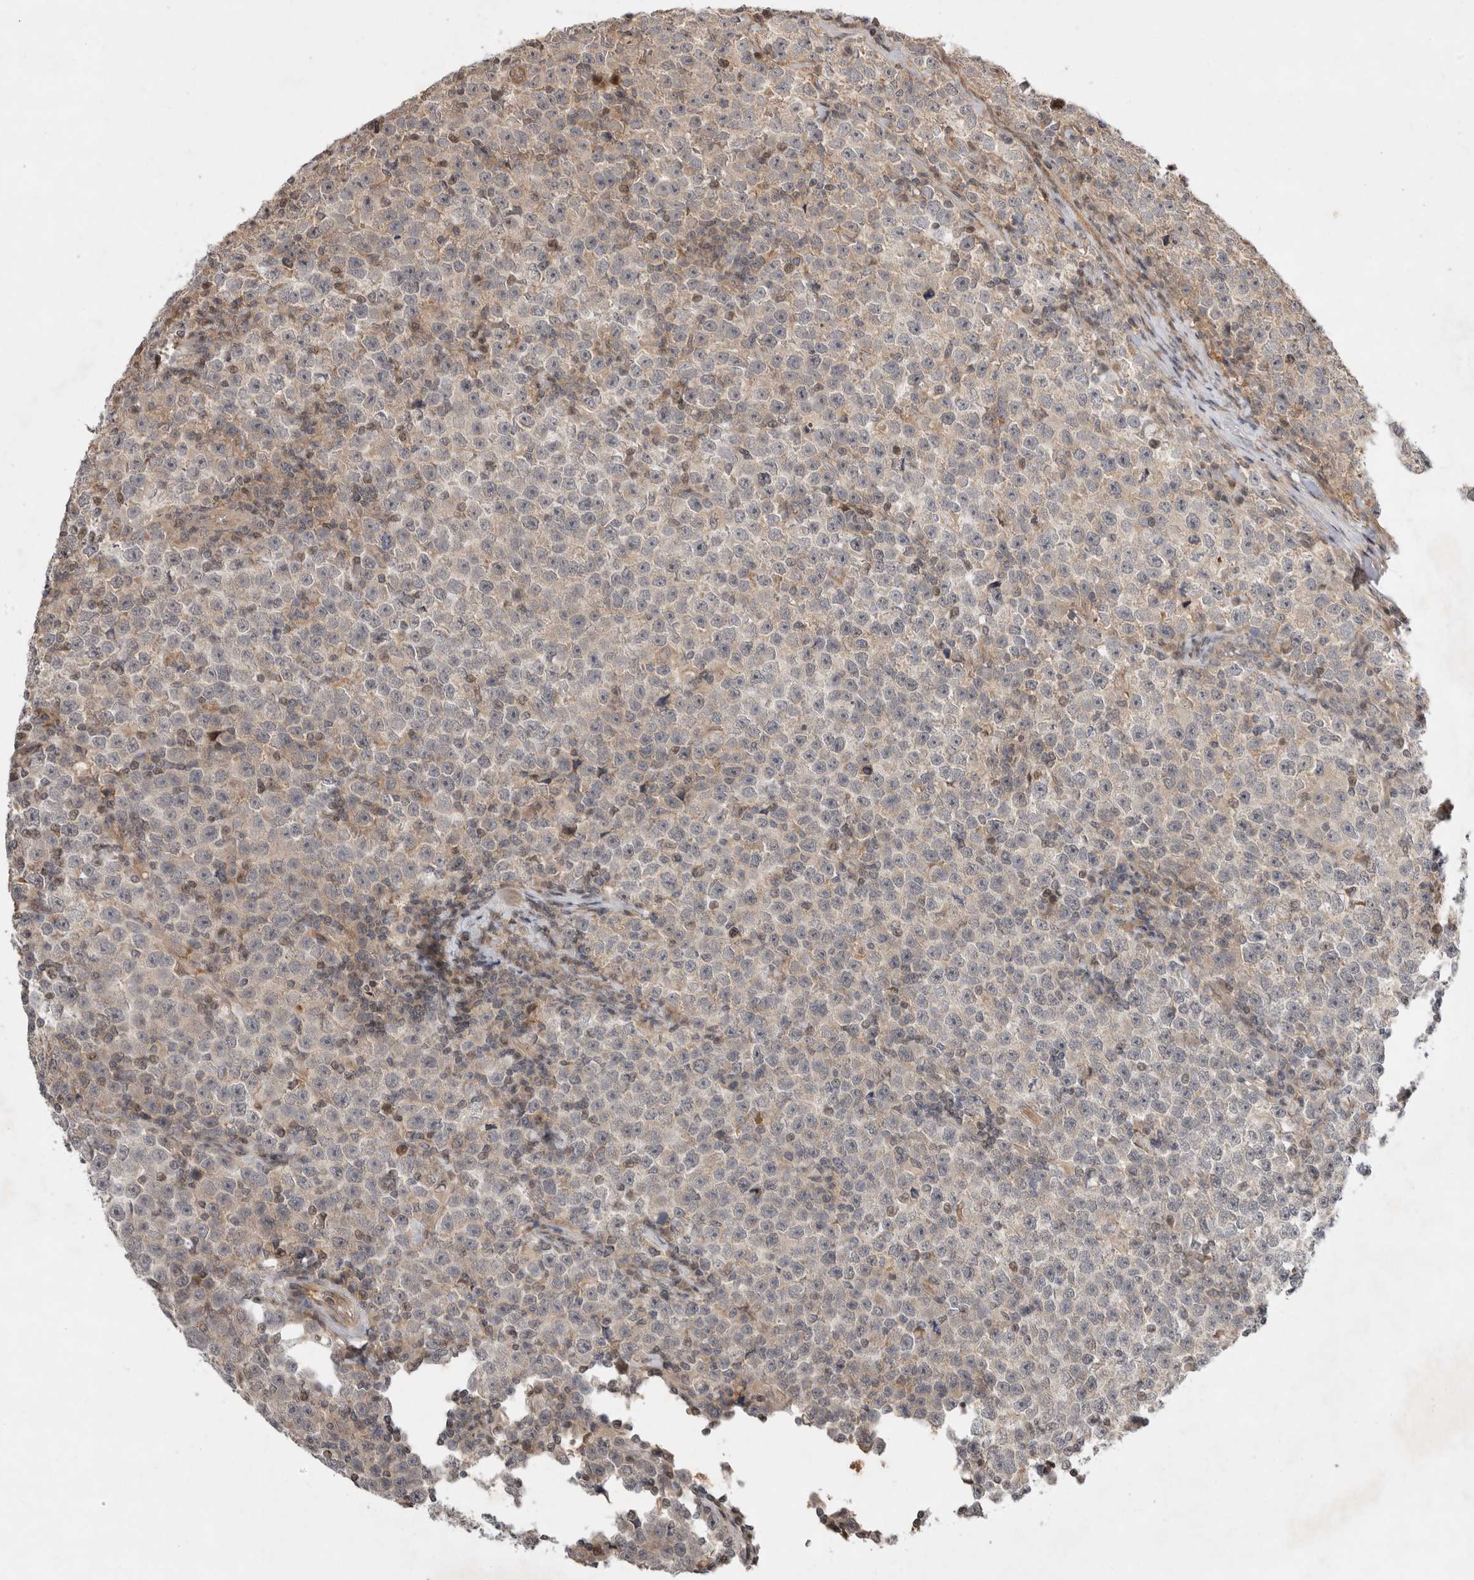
{"staining": {"intensity": "negative", "quantity": "none", "location": "none"}, "tissue": "testis cancer", "cell_type": "Tumor cells", "image_type": "cancer", "snomed": [{"axis": "morphology", "description": "Seminoma, NOS"}, {"axis": "topography", "description": "Testis"}], "caption": "Tumor cells show no significant protein expression in testis cancer (seminoma). (DAB (3,3'-diaminobenzidine) immunohistochemistry, high magnification).", "gene": "EIF2AK1", "patient": {"sex": "male", "age": 43}}